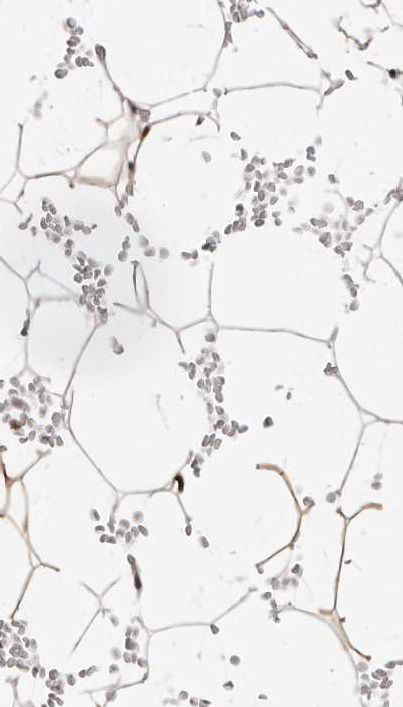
{"staining": {"intensity": "moderate", "quantity": ">75%", "location": "cytoplasmic/membranous"}, "tissue": "adipose tissue", "cell_type": "Adipocytes", "image_type": "normal", "snomed": [{"axis": "morphology", "description": "Normal tissue, NOS"}, {"axis": "topography", "description": "Breast"}], "caption": "Immunohistochemistry of normal adipose tissue reveals medium levels of moderate cytoplasmic/membranous staining in approximately >75% of adipocytes. (brown staining indicates protein expression, while blue staining denotes nuclei).", "gene": "STAT5A", "patient": {"sex": "female", "age": 23}}